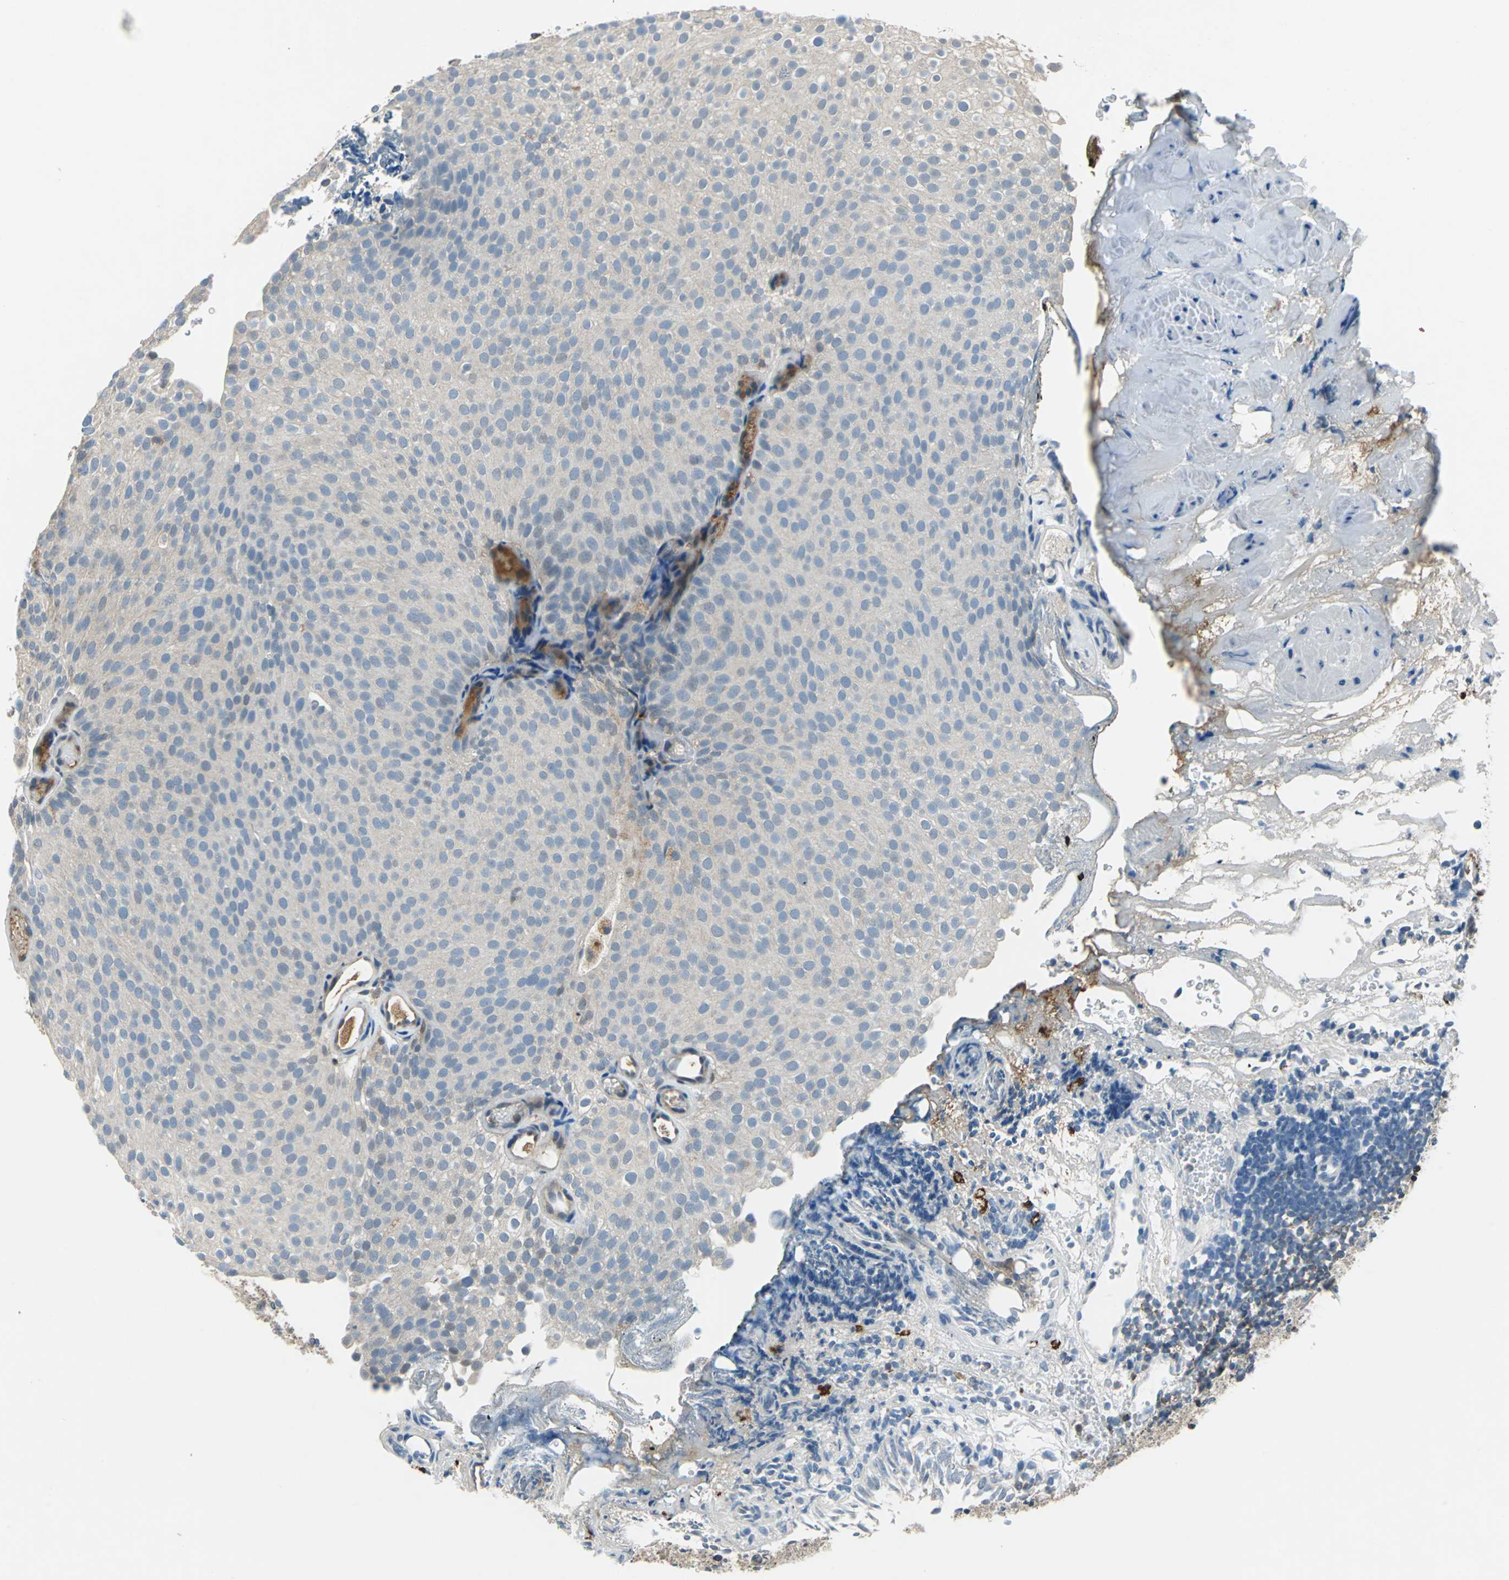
{"staining": {"intensity": "weak", "quantity": ">75%", "location": "cytoplasmic/membranous"}, "tissue": "urothelial cancer", "cell_type": "Tumor cells", "image_type": "cancer", "snomed": [{"axis": "morphology", "description": "Urothelial carcinoma, Low grade"}, {"axis": "topography", "description": "Urinary bladder"}], "caption": "This is a micrograph of immunohistochemistry (IHC) staining of urothelial carcinoma (low-grade), which shows weak positivity in the cytoplasmic/membranous of tumor cells.", "gene": "SLC19A2", "patient": {"sex": "male", "age": 78}}